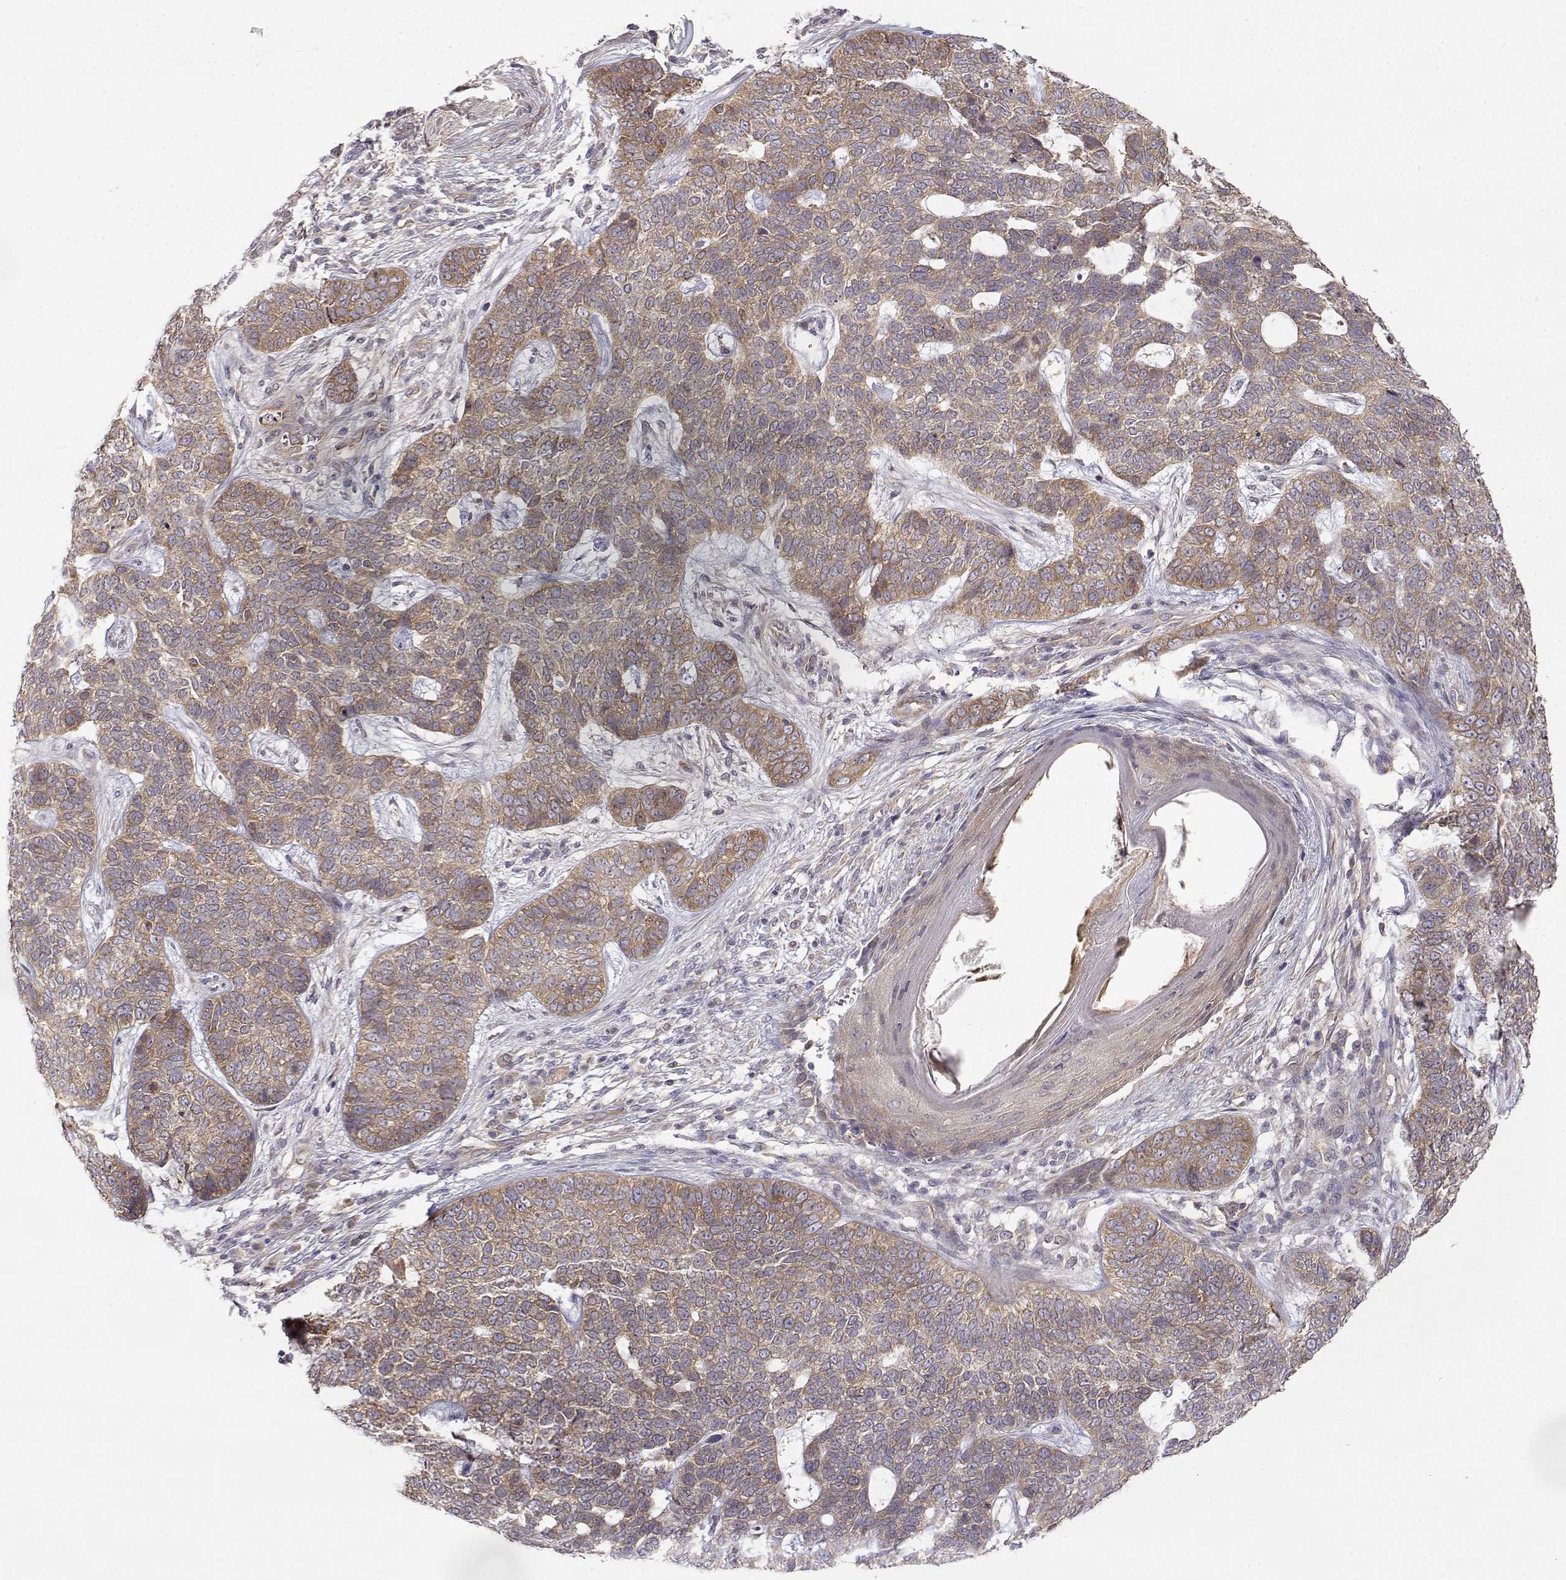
{"staining": {"intensity": "weak", "quantity": ">75%", "location": "cytoplasmic/membranous"}, "tissue": "skin cancer", "cell_type": "Tumor cells", "image_type": "cancer", "snomed": [{"axis": "morphology", "description": "Basal cell carcinoma"}, {"axis": "topography", "description": "Skin"}], "caption": "Brown immunohistochemical staining in human skin cancer (basal cell carcinoma) reveals weak cytoplasmic/membranous expression in approximately >75% of tumor cells. (IHC, brightfield microscopy, high magnification).", "gene": "PAIP1", "patient": {"sex": "female", "age": 69}}